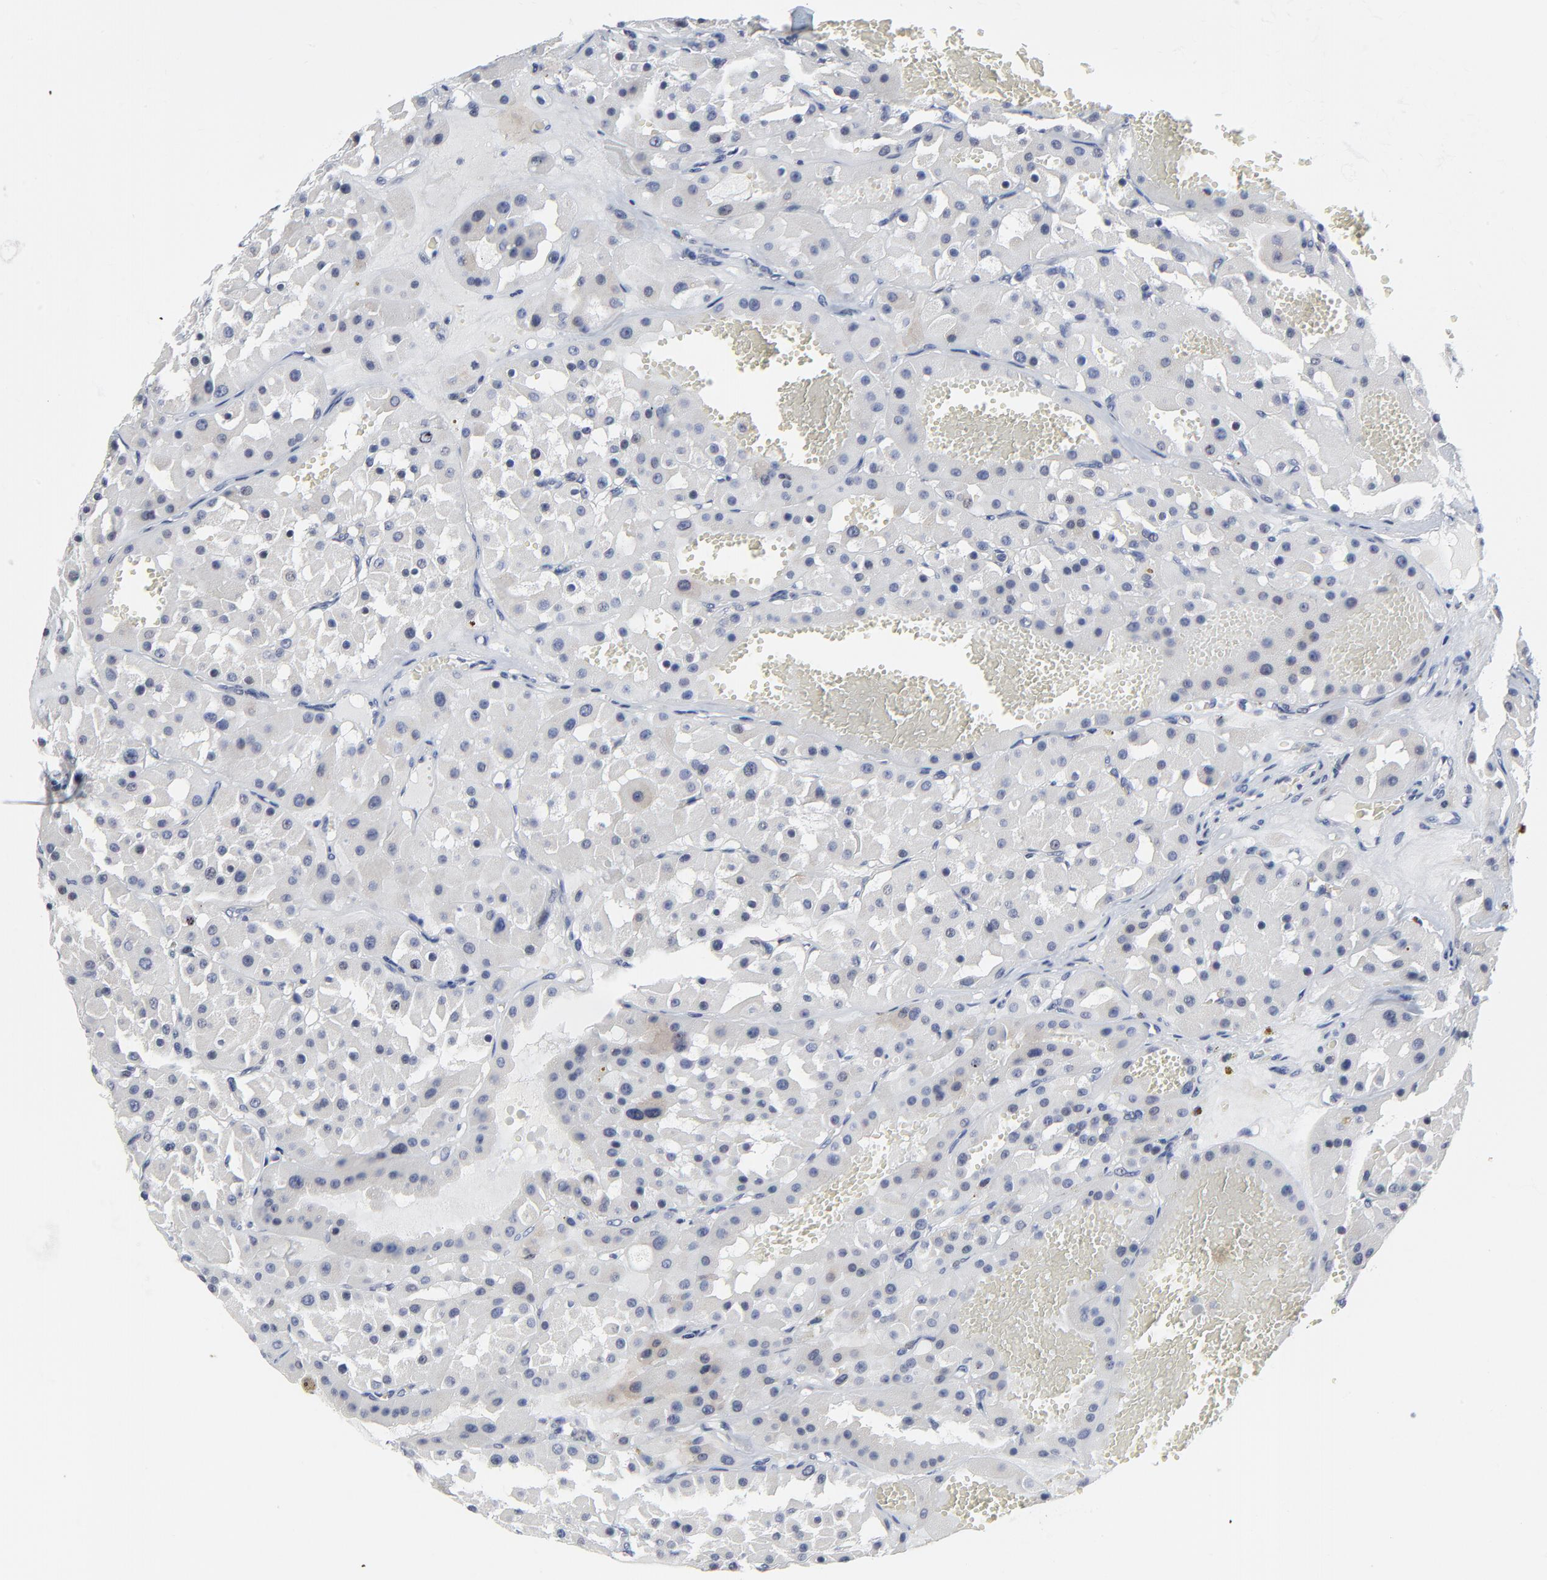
{"staining": {"intensity": "negative", "quantity": "none", "location": "none"}, "tissue": "renal cancer", "cell_type": "Tumor cells", "image_type": "cancer", "snomed": [{"axis": "morphology", "description": "Adenocarcinoma, uncertain malignant potential"}, {"axis": "topography", "description": "Kidney"}], "caption": "High magnification brightfield microscopy of adenocarcinoma,  uncertain malignant potential (renal) stained with DAB (3,3'-diaminobenzidine) (brown) and counterstained with hematoxylin (blue): tumor cells show no significant staining.", "gene": "ZNF589", "patient": {"sex": "male", "age": 63}}